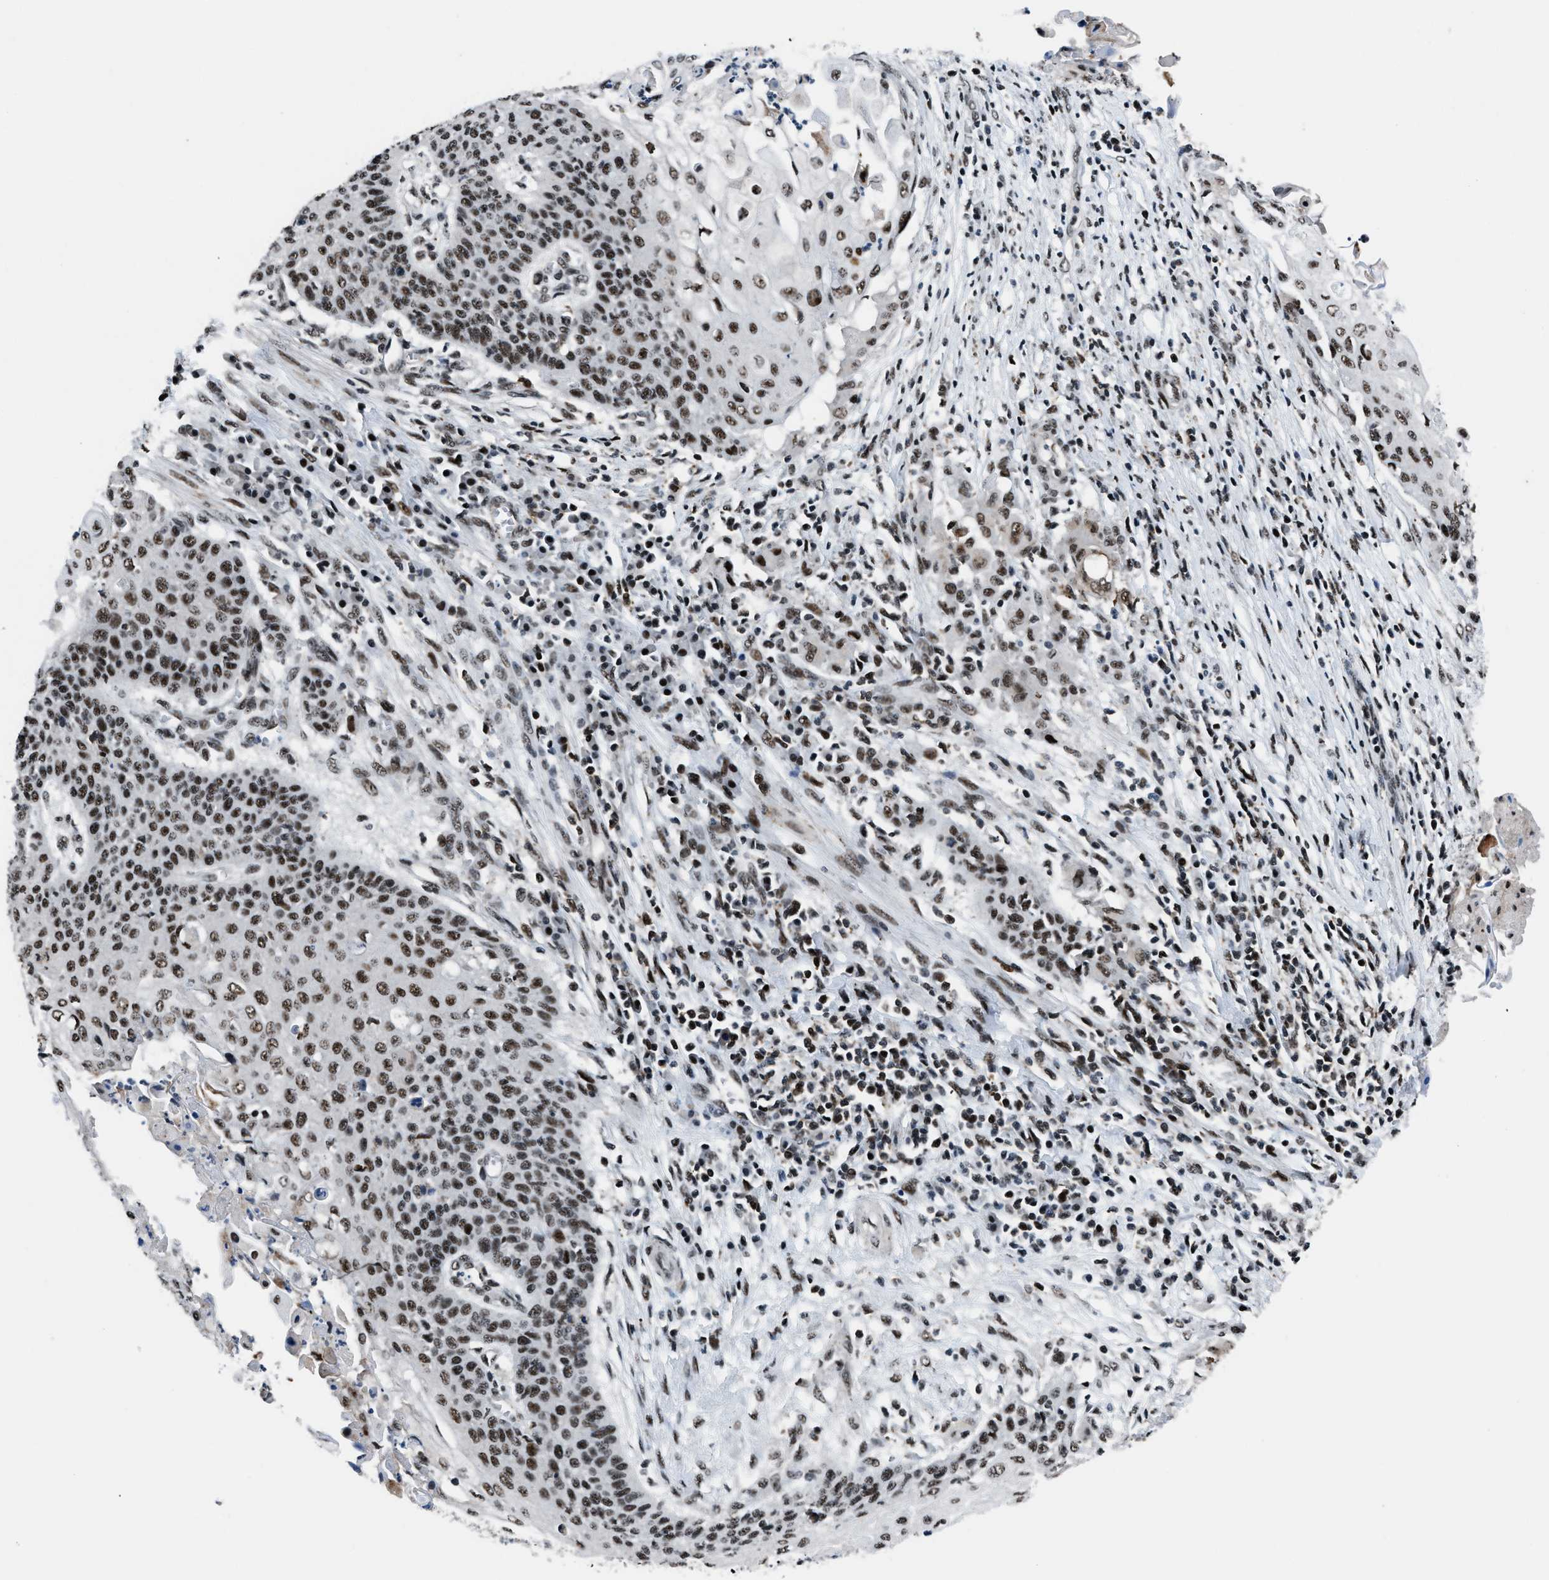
{"staining": {"intensity": "strong", "quantity": ">75%", "location": "nuclear"}, "tissue": "cervical cancer", "cell_type": "Tumor cells", "image_type": "cancer", "snomed": [{"axis": "morphology", "description": "Squamous cell carcinoma, NOS"}, {"axis": "topography", "description": "Cervix"}], "caption": "Brown immunohistochemical staining in human cervical cancer exhibits strong nuclear positivity in approximately >75% of tumor cells. Using DAB (brown) and hematoxylin (blue) stains, captured at high magnification using brightfield microscopy.", "gene": "SMARCB1", "patient": {"sex": "female", "age": 39}}